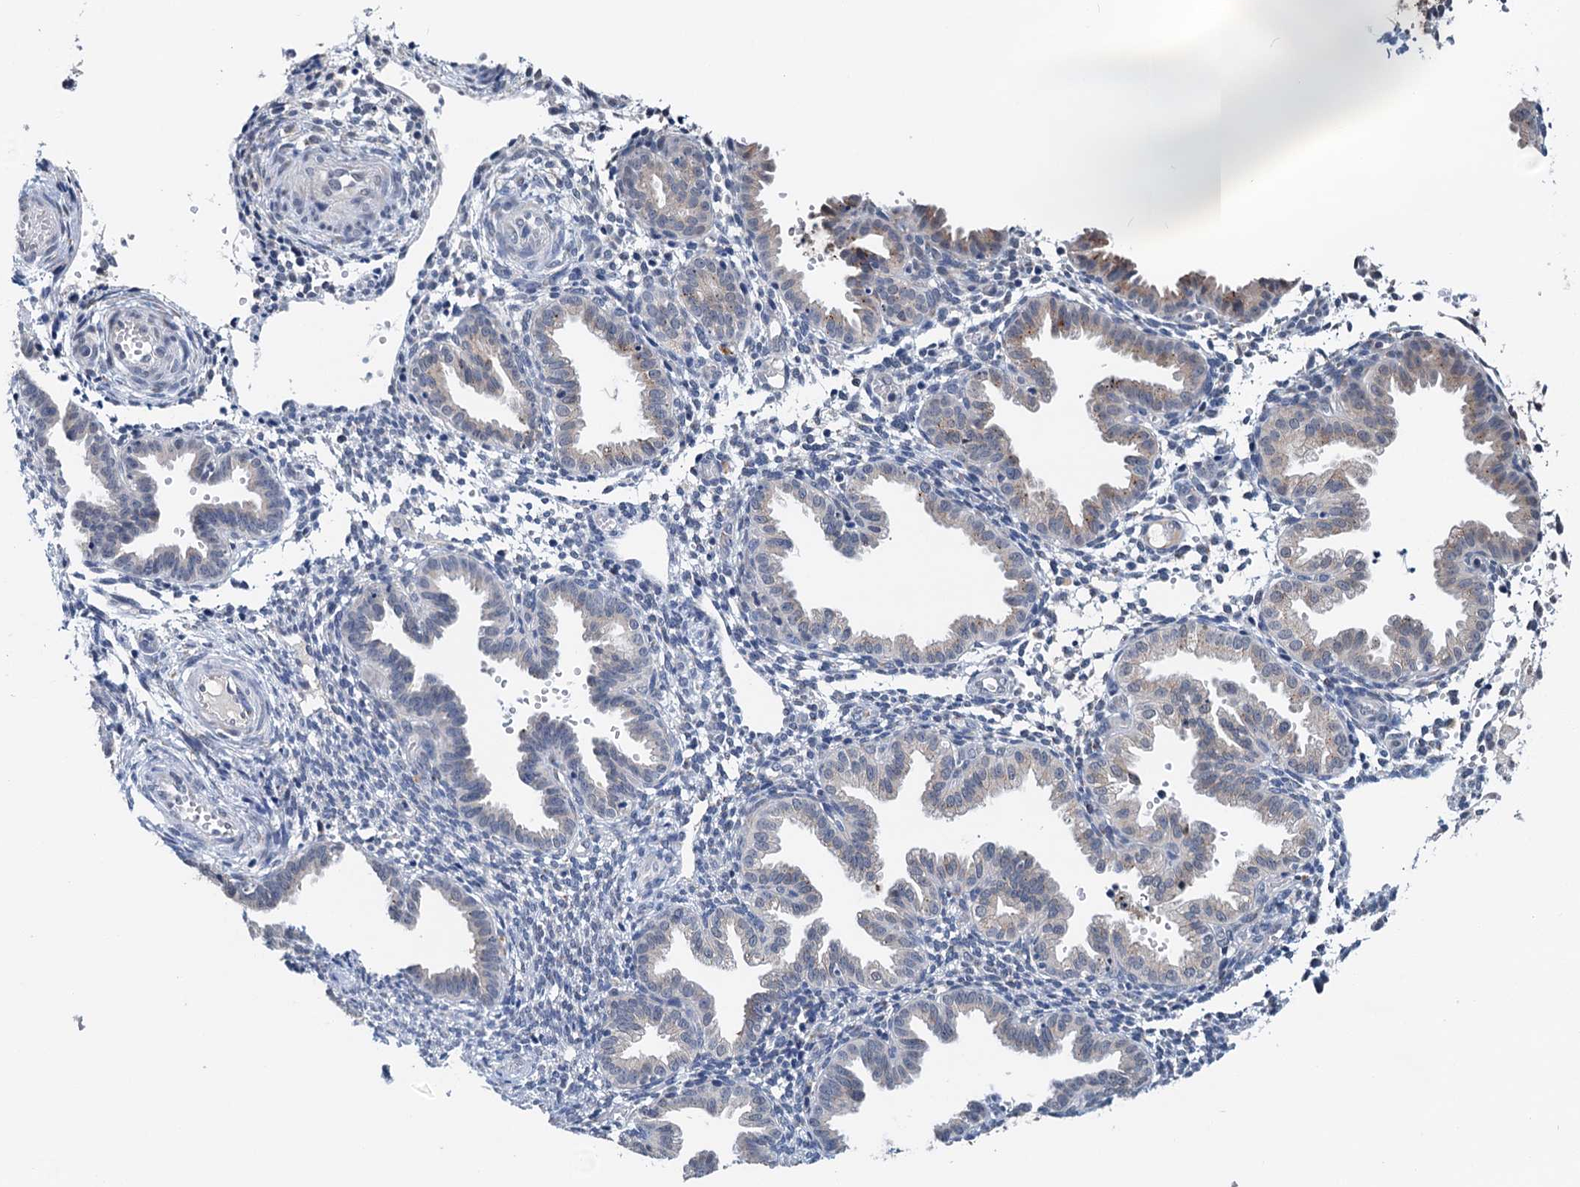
{"staining": {"intensity": "negative", "quantity": "none", "location": "none"}, "tissue": "endometrium", "cell_type": "Cells in endometrial stroma", "image_type": "normal", "snomed": [{"axis": "morphology", "description": "Normal tissue, NOS"}, {"axis": "topography", "description": "Endometrium"}], "caption": "This is an IHC histopathology image of unremarkable endometrium. There is no positivity in cells in endometrial stroma.", "gene": "SHLD1", "patient": {"sex": "female", "age": 33}}